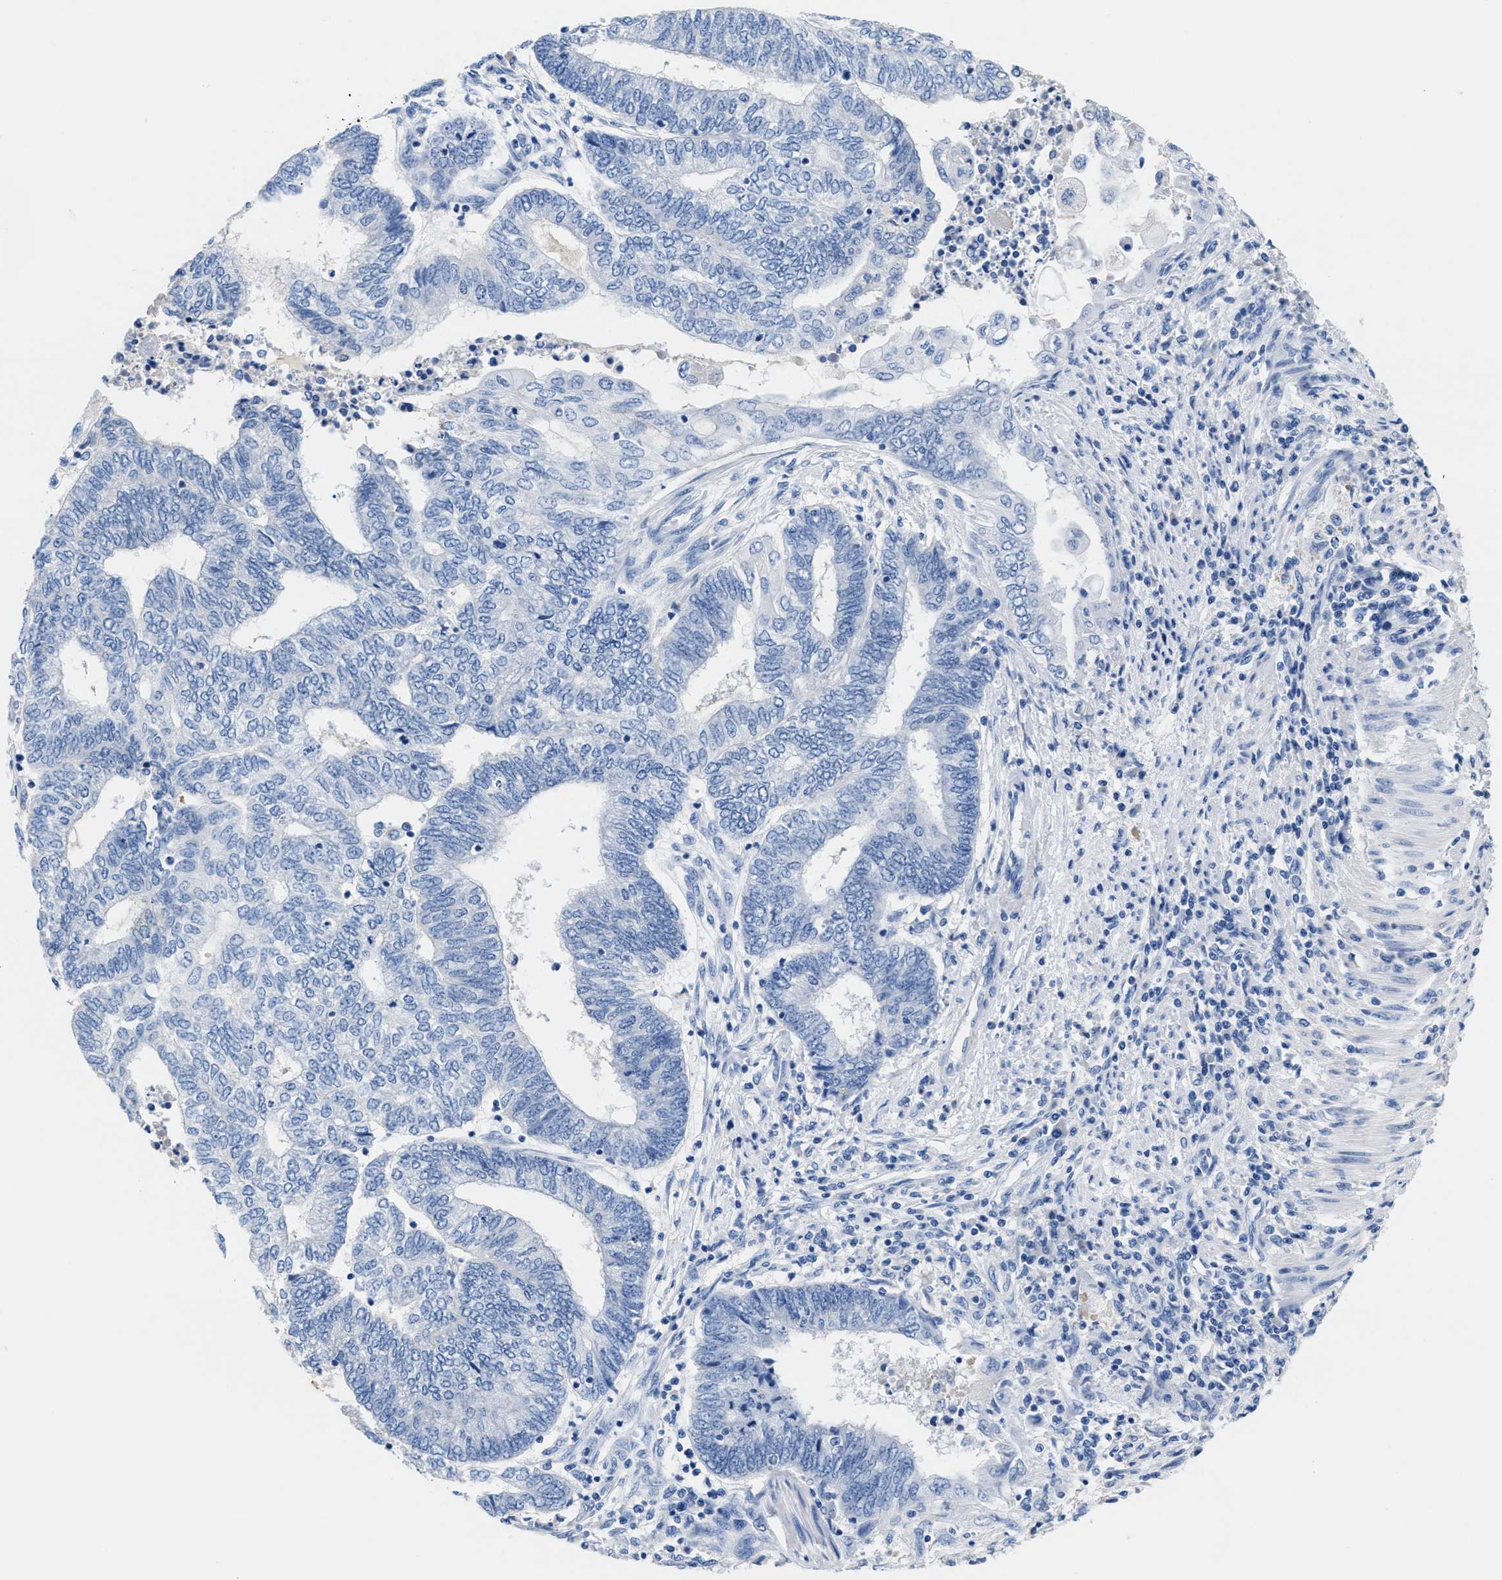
{"staining": {"intensity": "negative", "quantity": "none", "location": "none"}, "tissue": "endometrial cancer", "cell_type": "Tumor cells", "image_type": "cancer", "snomed": [{"axis": "morphology", "description": "Adenocarcinoma, NOS"}, {"axis": "topography", "description": "Uterus"}, {"axis": "topography", "description": "Endometrium"}], "caption": "Immunohistochemical staining of human adenocarcinoma (endometrial) demonstrates no significant positivity in tumor cells.", "gene": "SLFN13", "patient": {"sex": "female", "age": 70}}